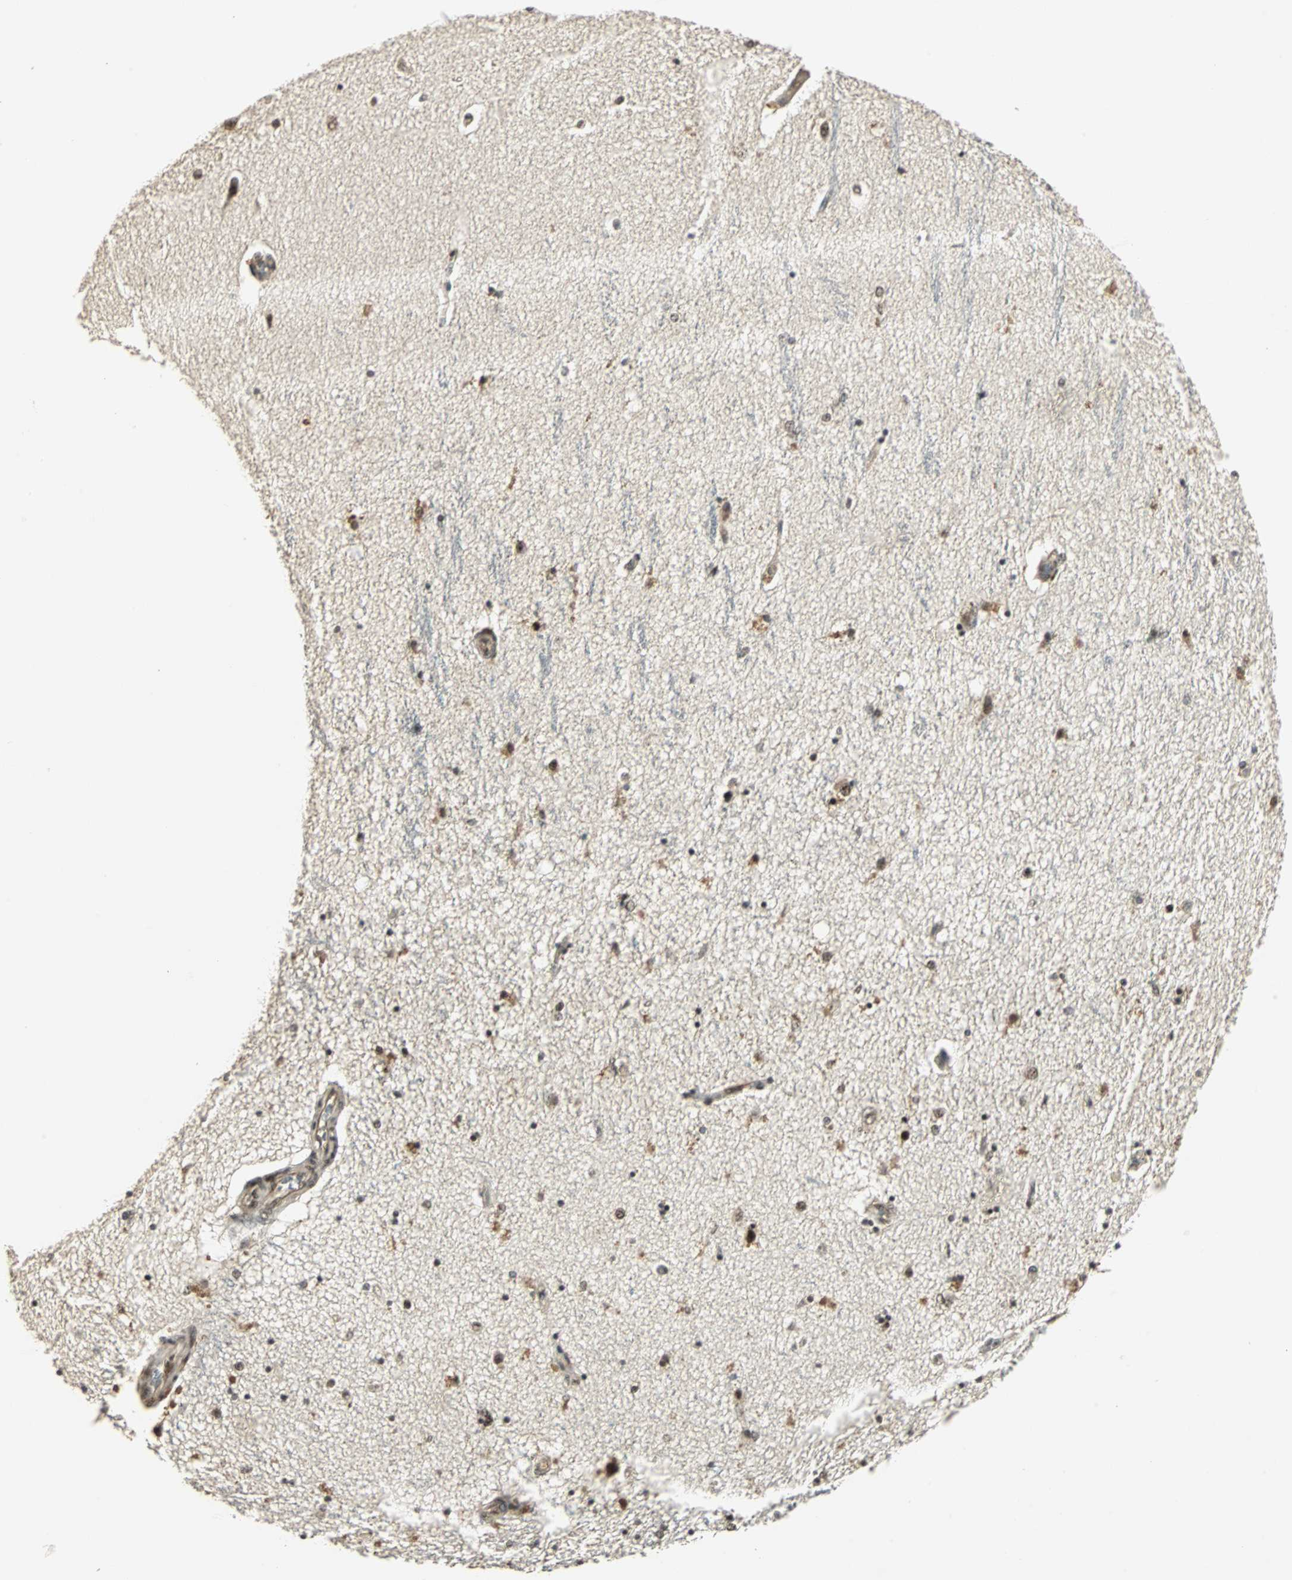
{"staining": {"intensity": "moderate", "quantity": ">75%", "location": "nuclear"}, "tissue": "hippocampus", "cell_type": "Glial cells", "image_type": "normal", "snomed": [{"axis": "morphology", "description": "Normal tissue, NOS"}, {"axis": "topography", "description": "Hippocampus"}], "caption": "Moderate nuclear staining is identified in approximately >75% of glial cells in benign hippocampus.", "gene": "MED4", "patient": {"sex": "female", "age": 54}}